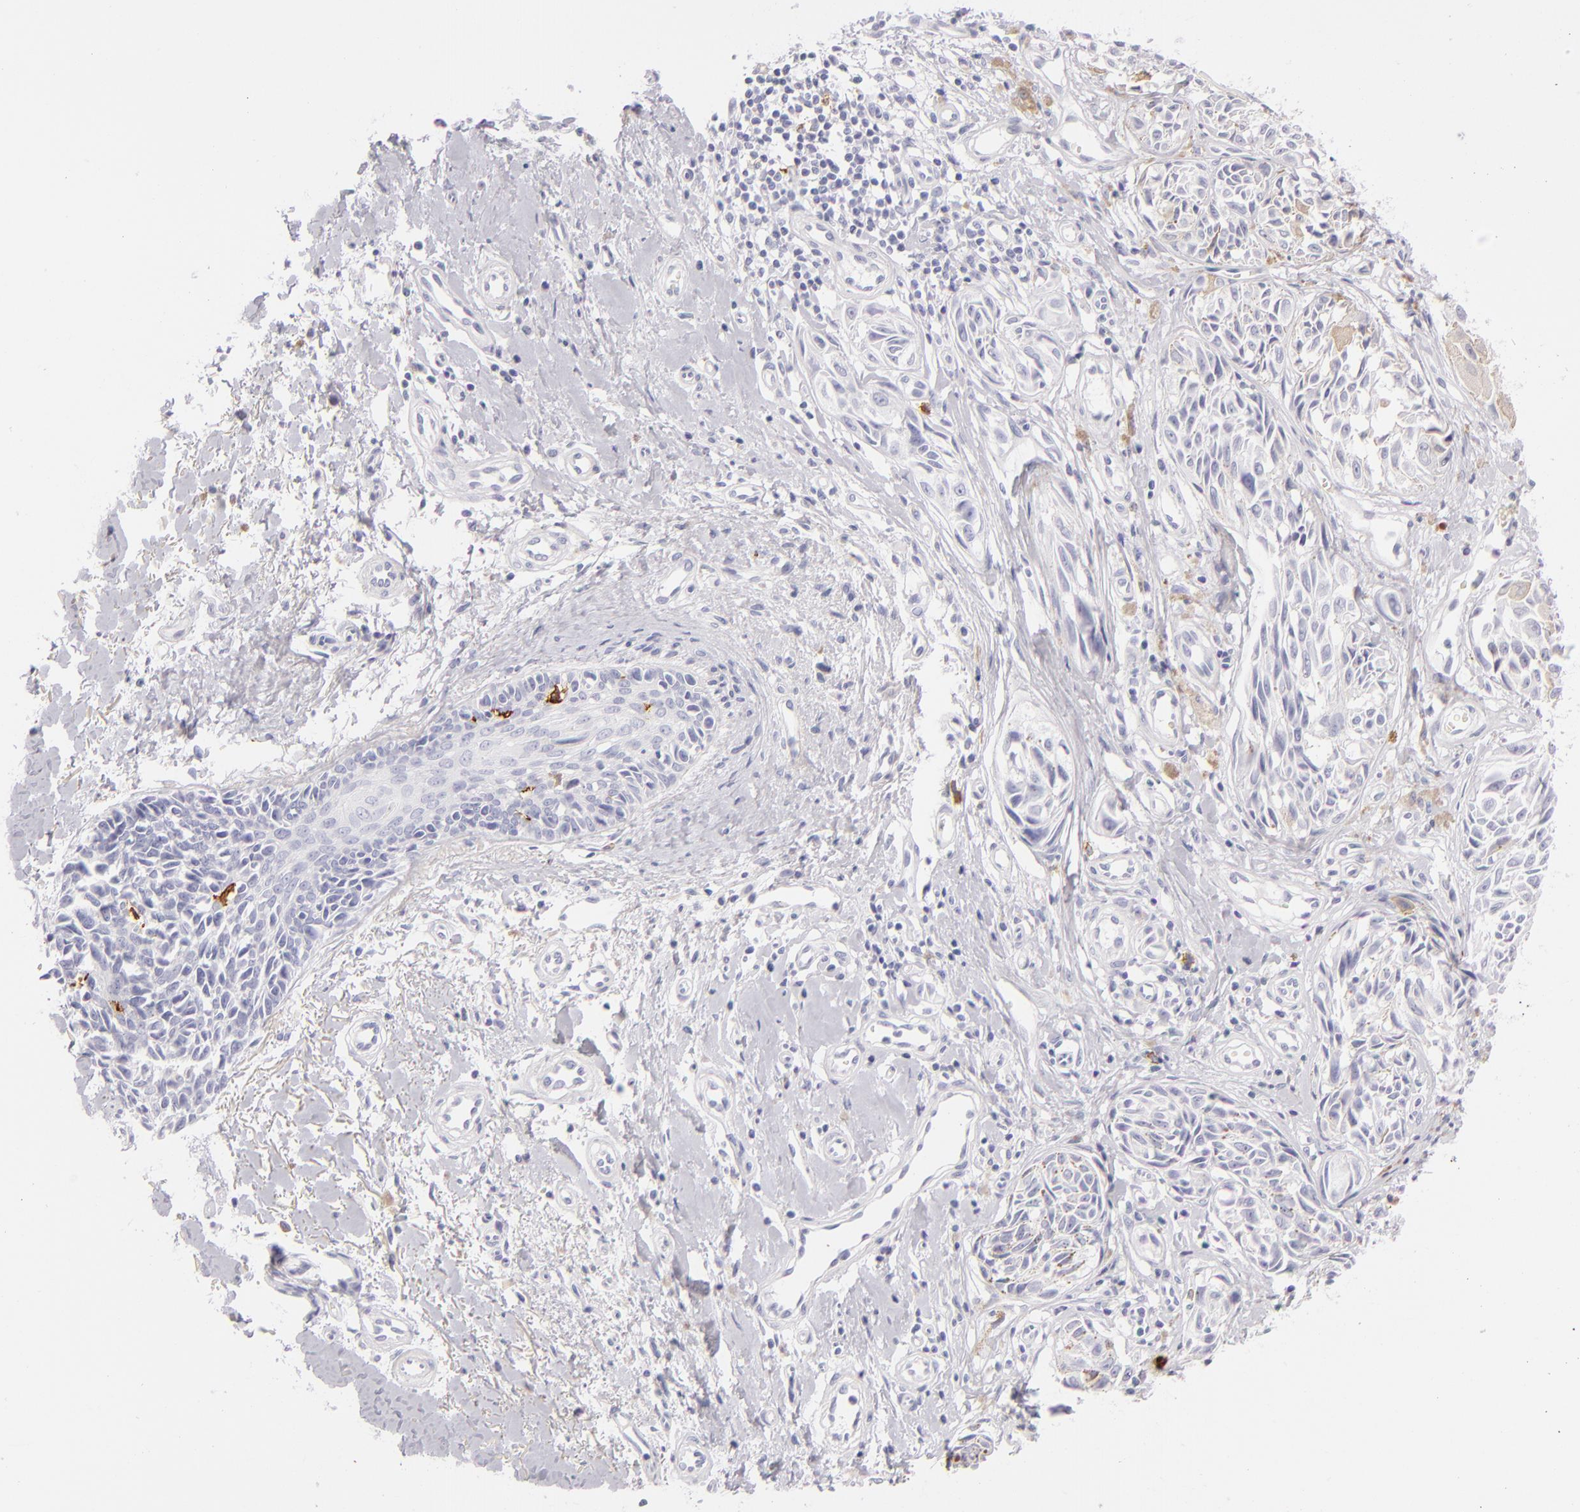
{"staining": {"intensity": "negative", "quantity": "none", "location": "none"}, "tissue": "melanoma", "cell_type": "Tumor cells", "image_type": "cancer", "snomed": [{"axis": "morphology", "description": "Malignant melanoma, NOS"}, {"axis": "topography", "description": "Skin"}], "caption": "Tumor cells show no significant protein expression in malignant melanoma. (Stains: DAB (3,3'-diaminobenzidine) IHC with hematoxylin counter stain, Microscopy: brightfield microscopy at high magnification).", "gene": "CD207", "patient": {"sex": "male", "age": 36}}